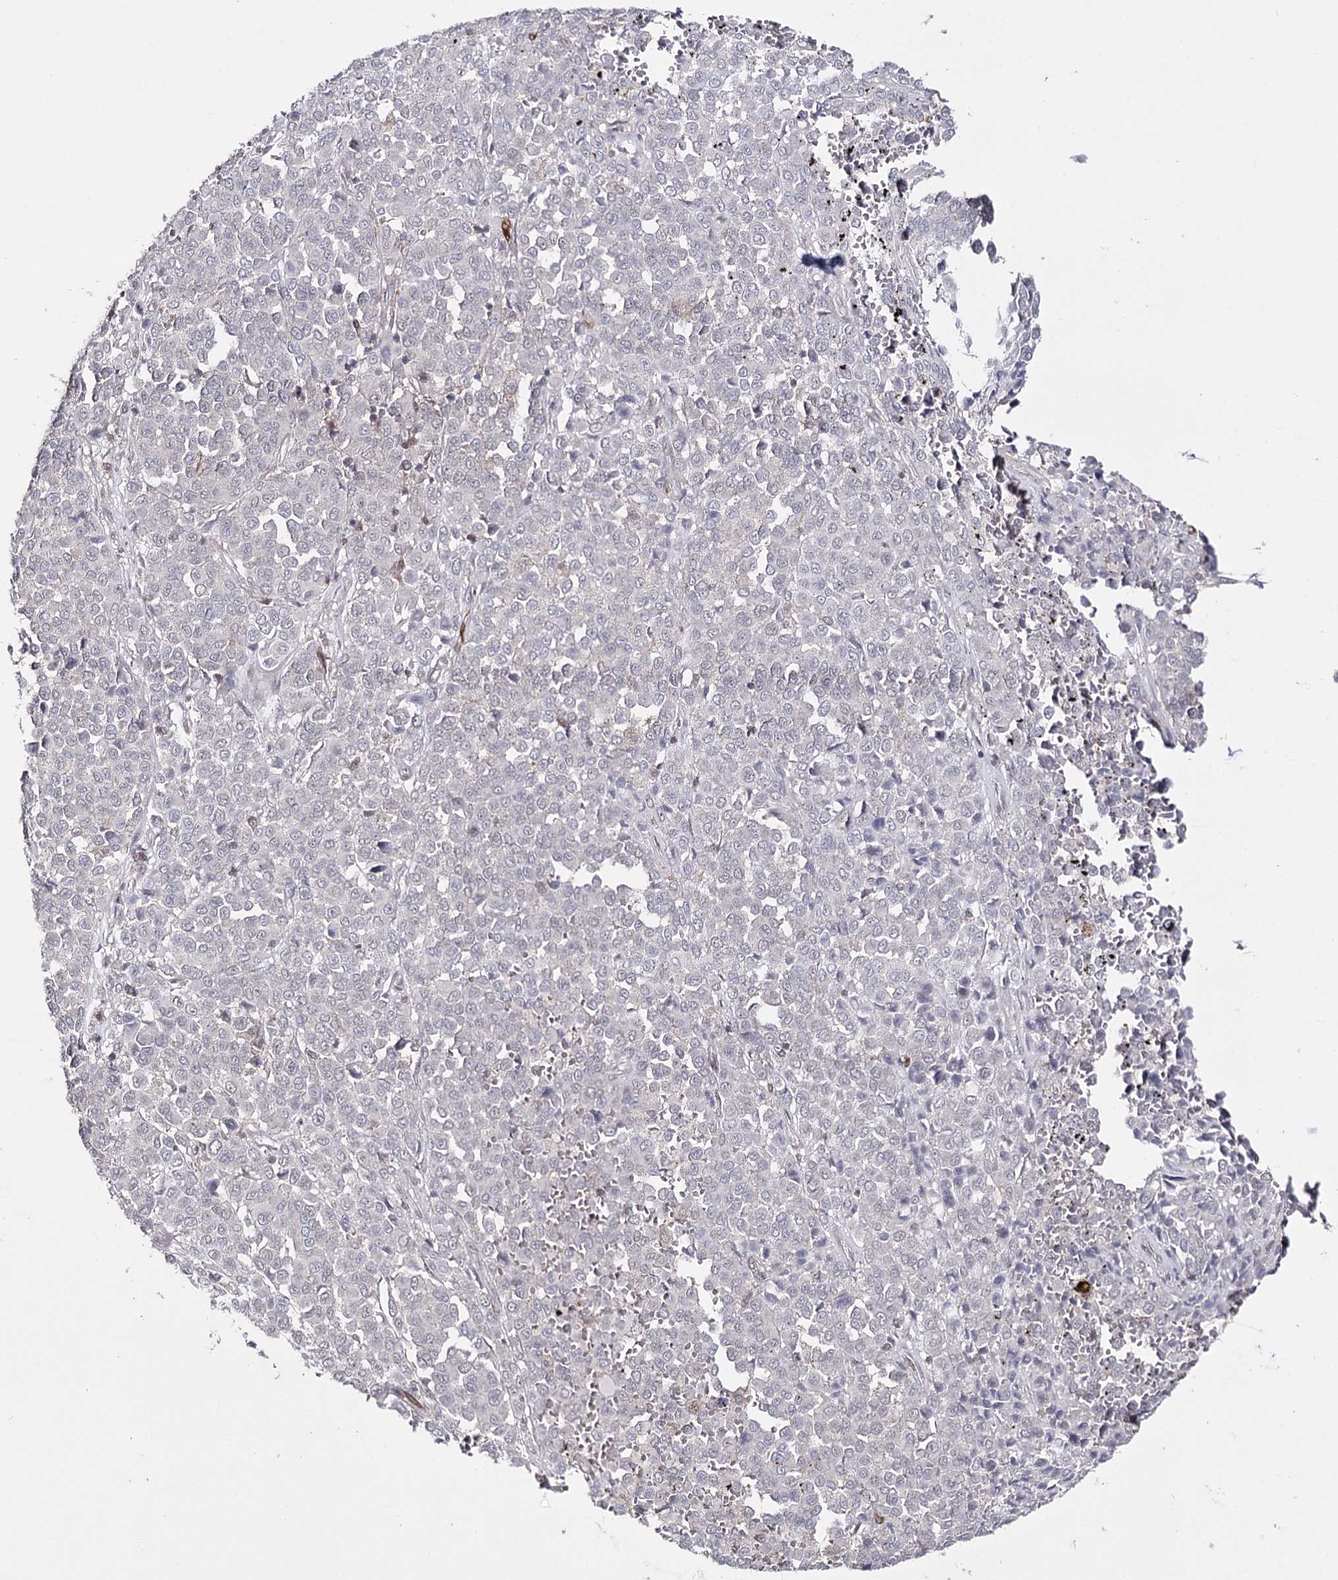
{"staining": {"intensity": "negative", "quantity": "none", "location": "none"}, "tissue": "melanoma", "cell_type": "Tumor cells", "image_type": "cancer", "snomed": [{"axis": "morphology", "description": "Malignant melanoma, Metastatic site"}, {"axis": "topography", "description": "Pancreas"}], "caption": "Image shows no protein staining in tumor cells of melanoma tissue.", "gene": "HSD11B2", "patient": {"sex": "female", "age": 30}}